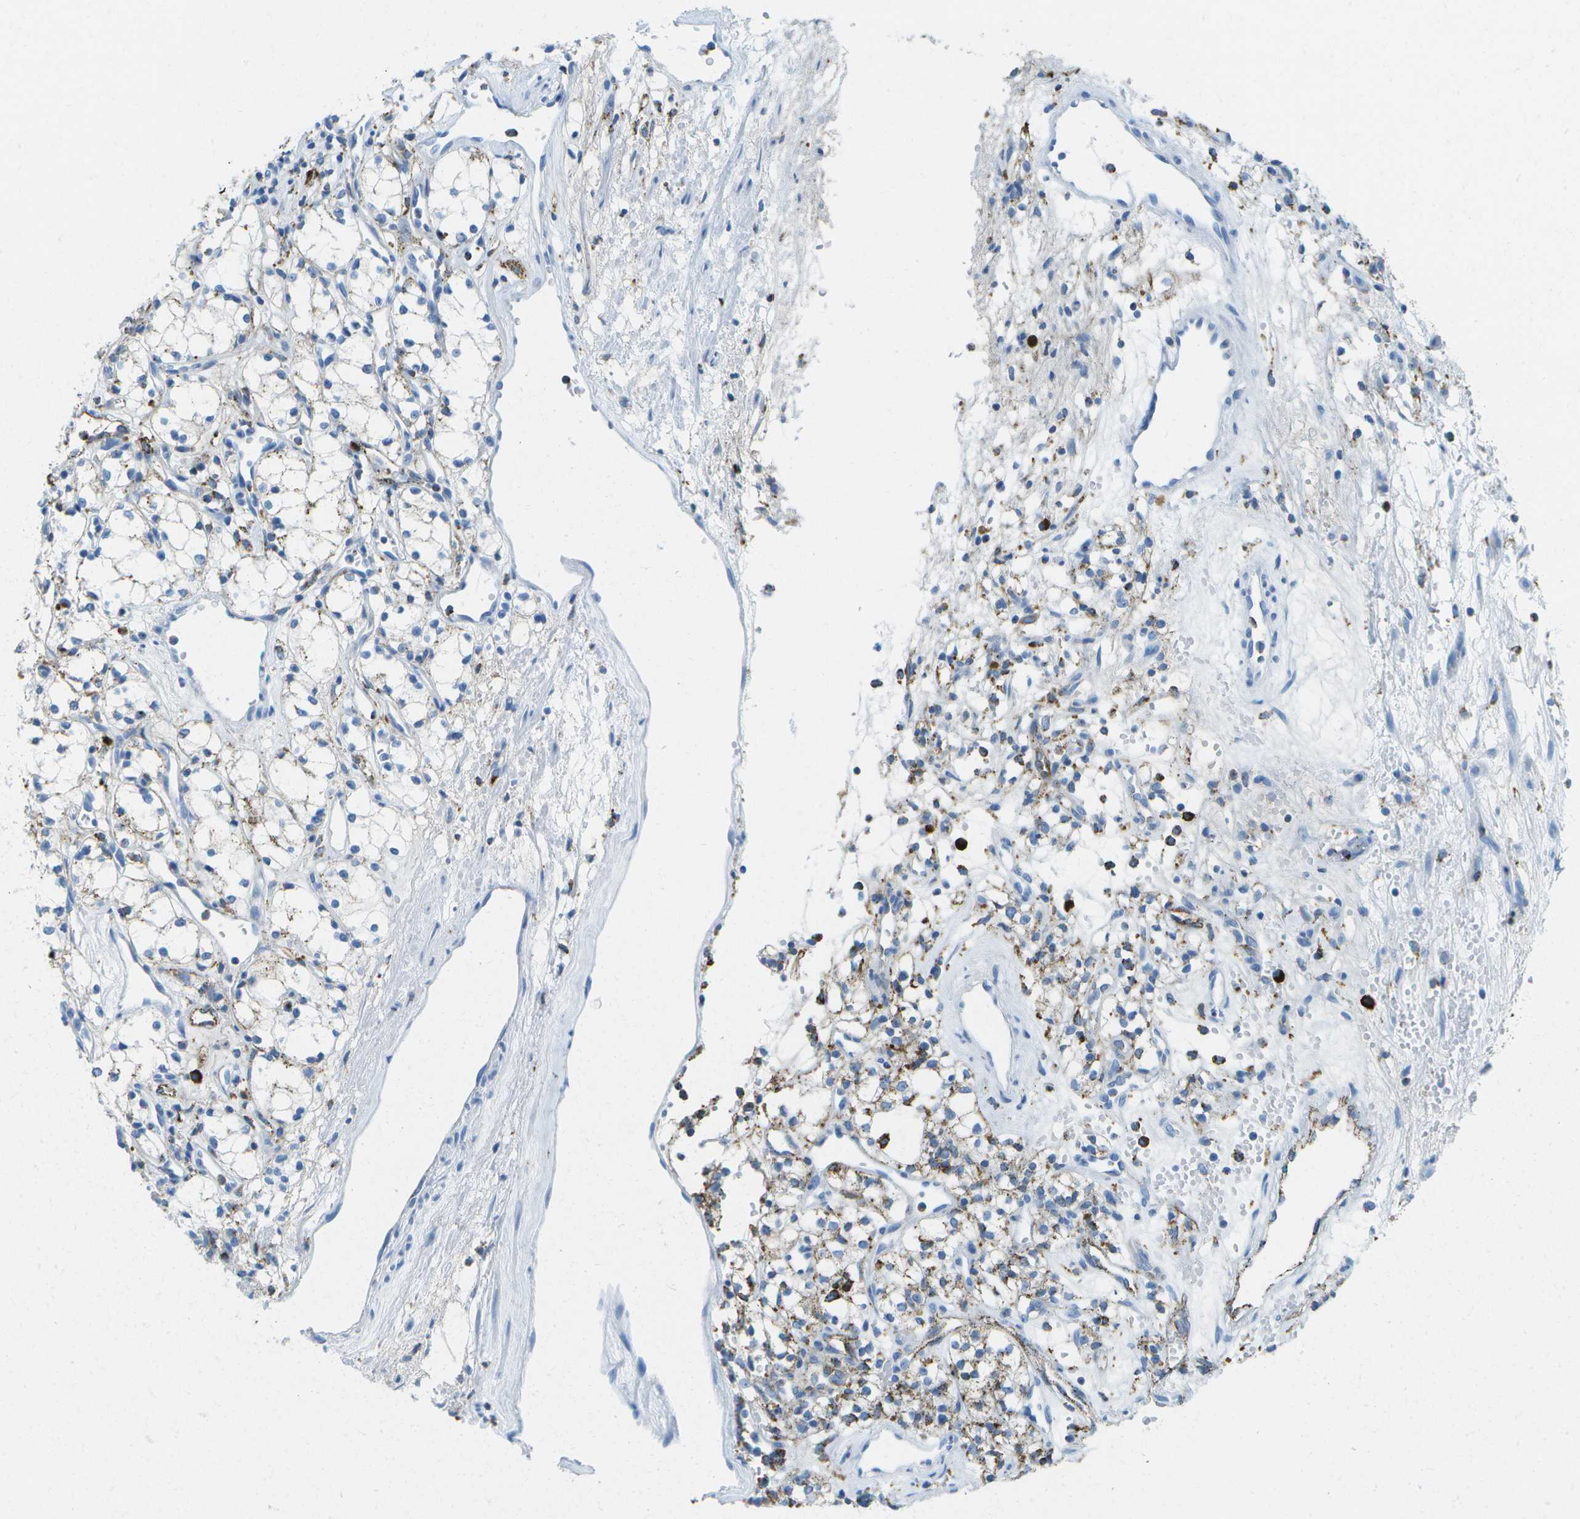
{"staining": {"intensity": "moderate", "quantity": "<25%", "location": "cytoplasmic/membranous"}, "tissue": "renal cancer", "cell_type": "Tumor cells", "image_type": "cancer", "snomed": [{"axis": "morphology", "description": "Adenocarcinoma, NOS"}, {"axis": "topography", "description": "Kidney"}], "caption": "There is low levels of moderate cytoplasmic/membranous positivity in tumor cells of renal cancer, as demonstrated by immunohistochemical staining (brown color).", "gene": "PRCP", "patient": {"sex": "male", "age": 59}}